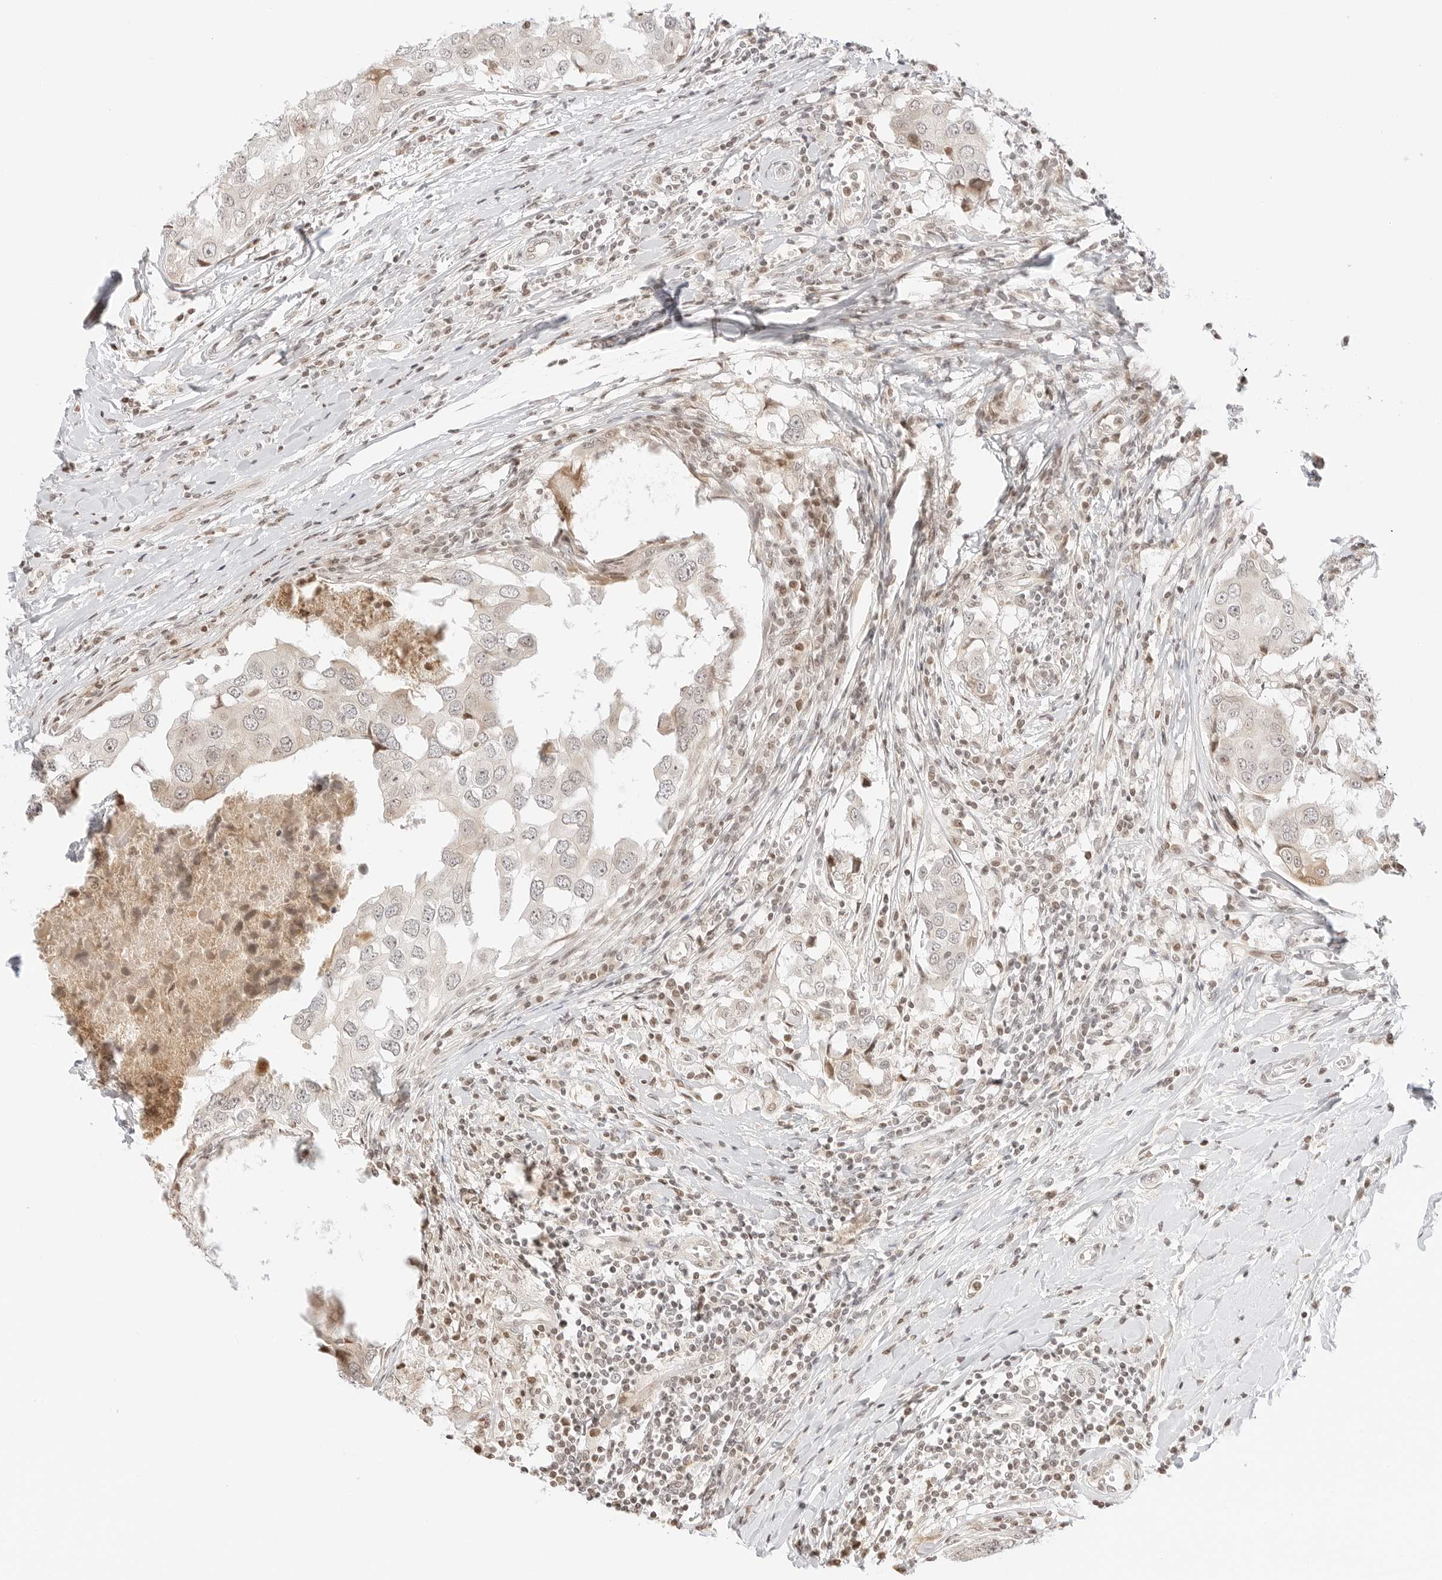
{"staining": {"intensity": "weak", "quantity": "25%-75%", "location": "cytoplasmic/membranous,nuclear"}, "tissue": "breast cancer", "cell_type": "Tumor cells", "image_type": "cancer", "snomed": [{"axis": "morphology", "description": "Duct carcinoma"}, {"axis": "topography", "description": "Breast"}], "caption": "Protein positivity by immunohistochemistry (IHC) demonstrates weak cytoplasmic/membranous and nuclear staining in about 25%-75% of tumor cells in infiltrating ductal carcinoma (breast).", "gene": "RPS6KL1", "patient": {"sex": "female", "age": 27}}